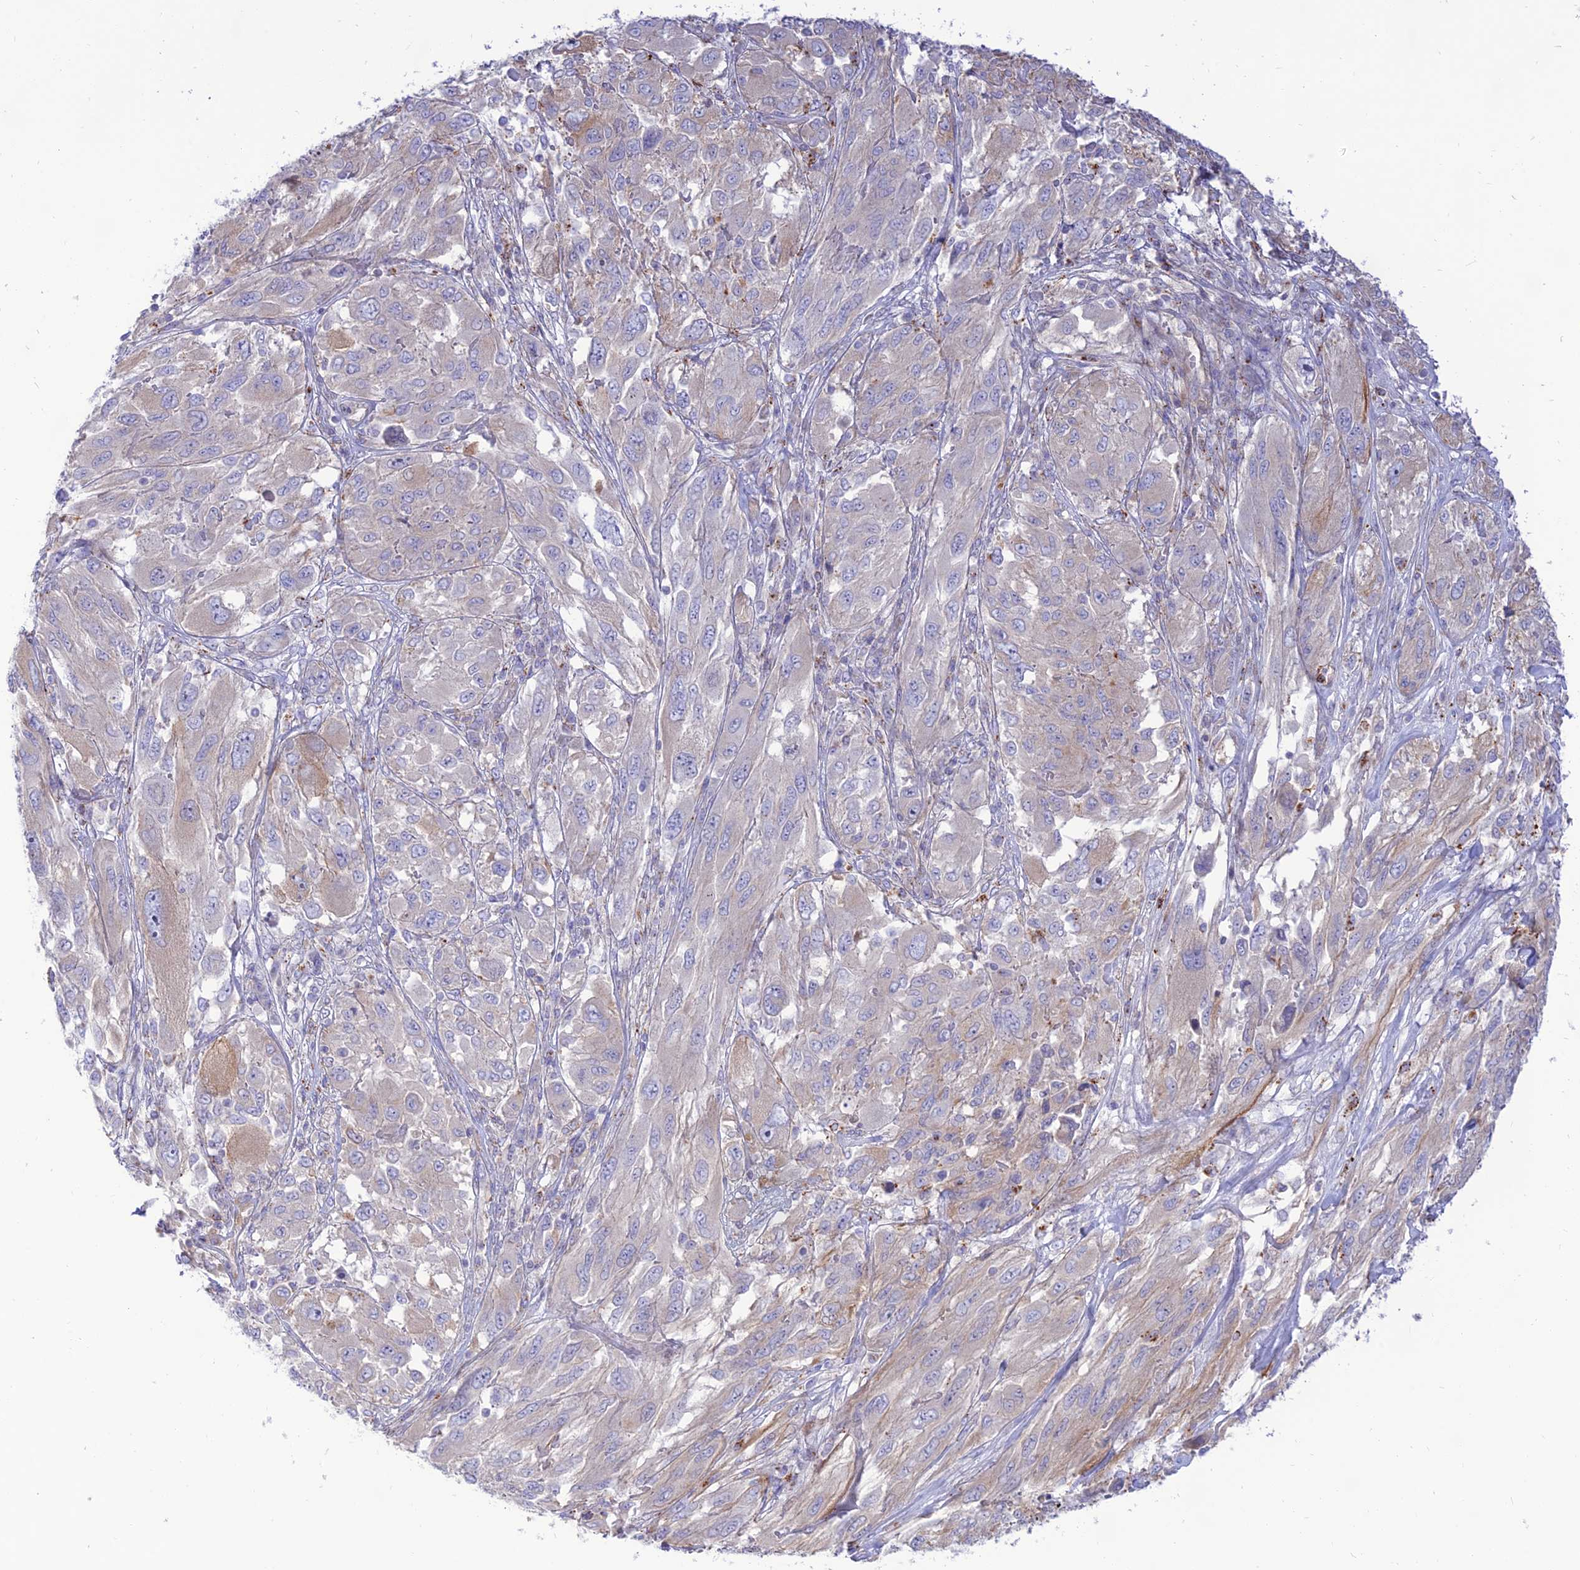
{"staining": {"intensity": "negative", "quantity": "none", "location": "none"}, "tissue": "melanoma", "cell_type": "Tumor cells", "image_type": "cancer", "snomed": [{"axis": "morphology", "description": "Malignant melanoma, NOS"}, {"axis": "topography", "description": "Skin"}], "caption": "IHC of melanoma exhibits no expression in tumor cells.", "gene": "KCNAB1", "patient": {"sex": "female", "age": 91}}